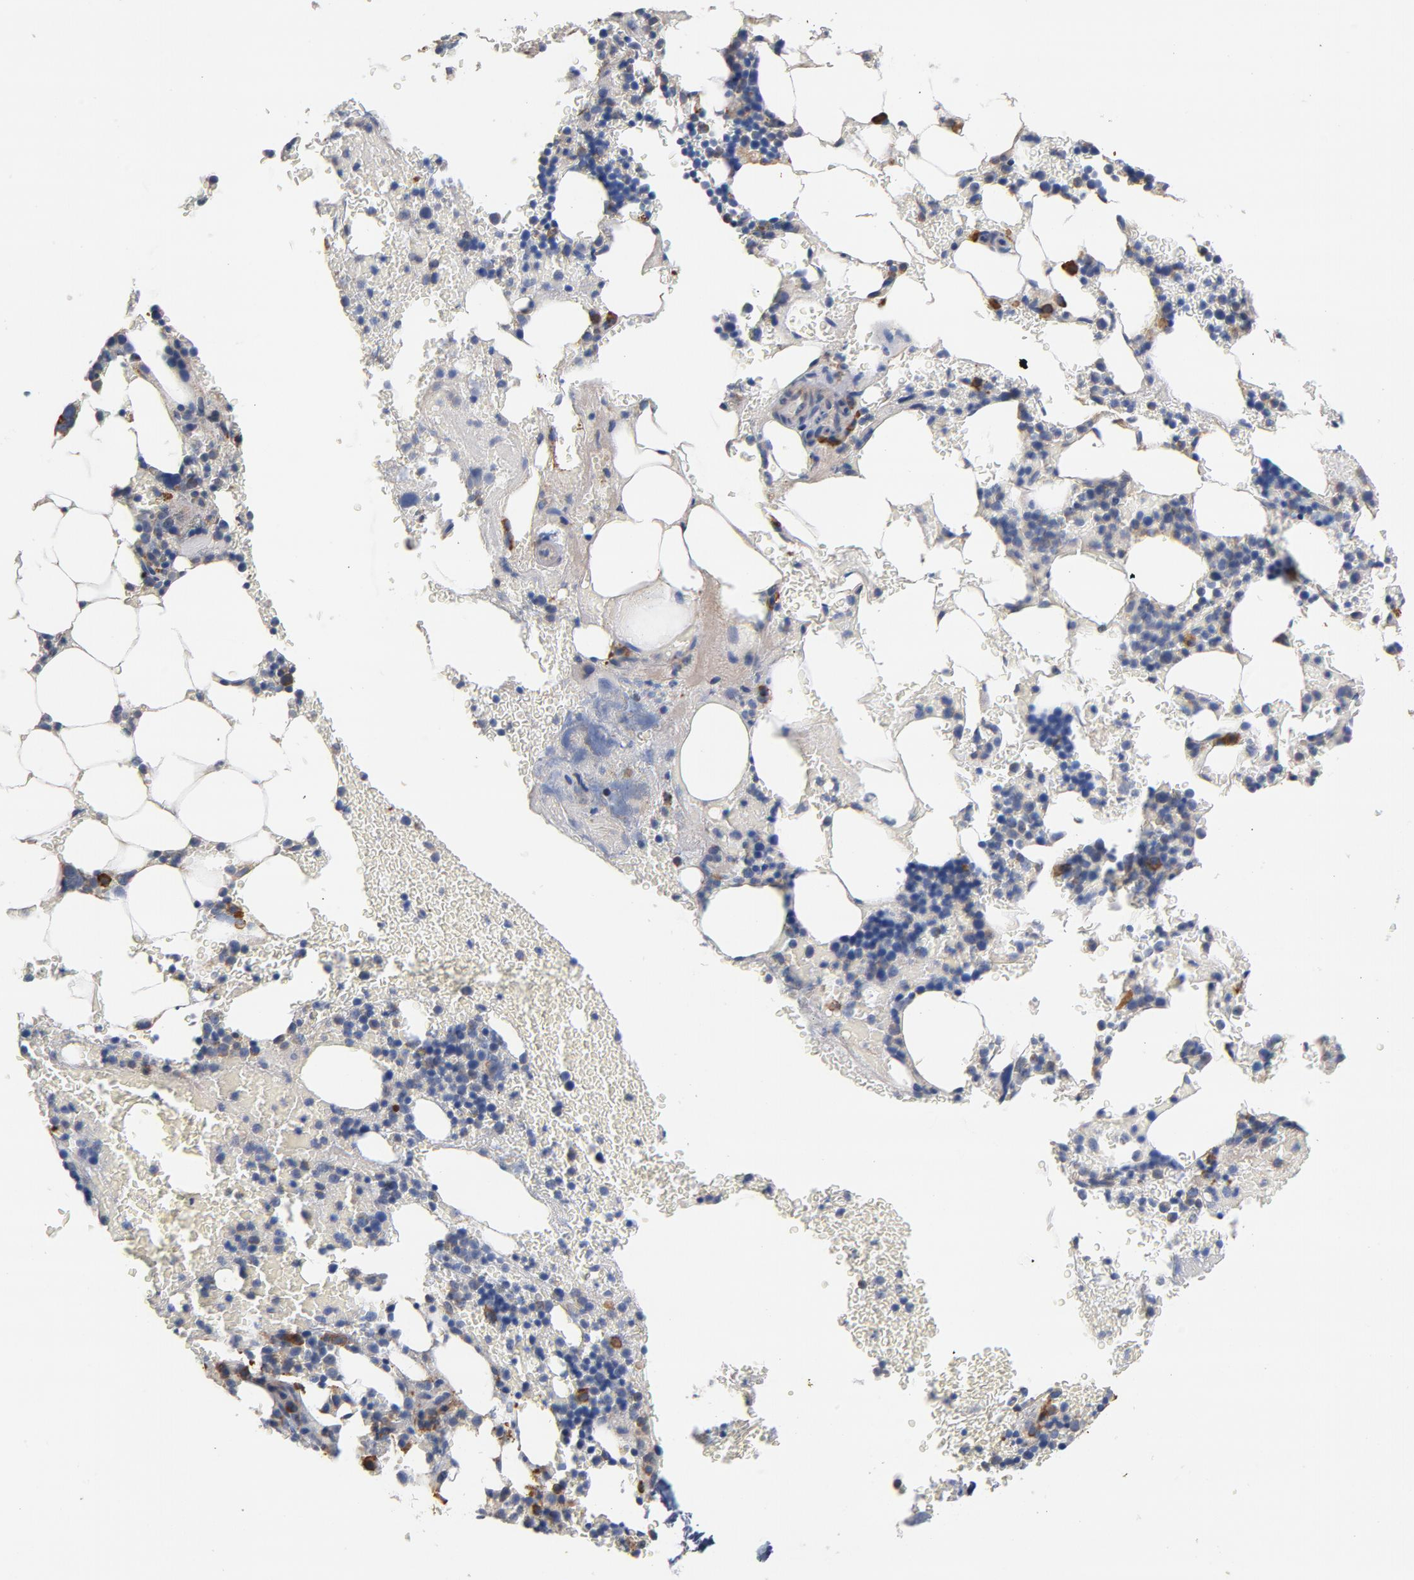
{"staining": {"intensity": "strong", "quantity": "<25%", "location": "cytoplasmic/membranous"}, "tissue": "bone marrow", "cell_type": "Hematopoietic cells", "image_type": "normal", "snomed": [{"axis": "morphology", "description": "Normal tissue, NOS"}, {"axis": "topography", "description": "Bone marrow"}], "caption": "Bone marrow was stained to show a protein in brown. There is medium levels of strong cytoplasmic/membranous positivity in approximately <25% of hematopoietic cells.", "gene": "TLR4", "patient": {"sex": "female", "age": 73}}